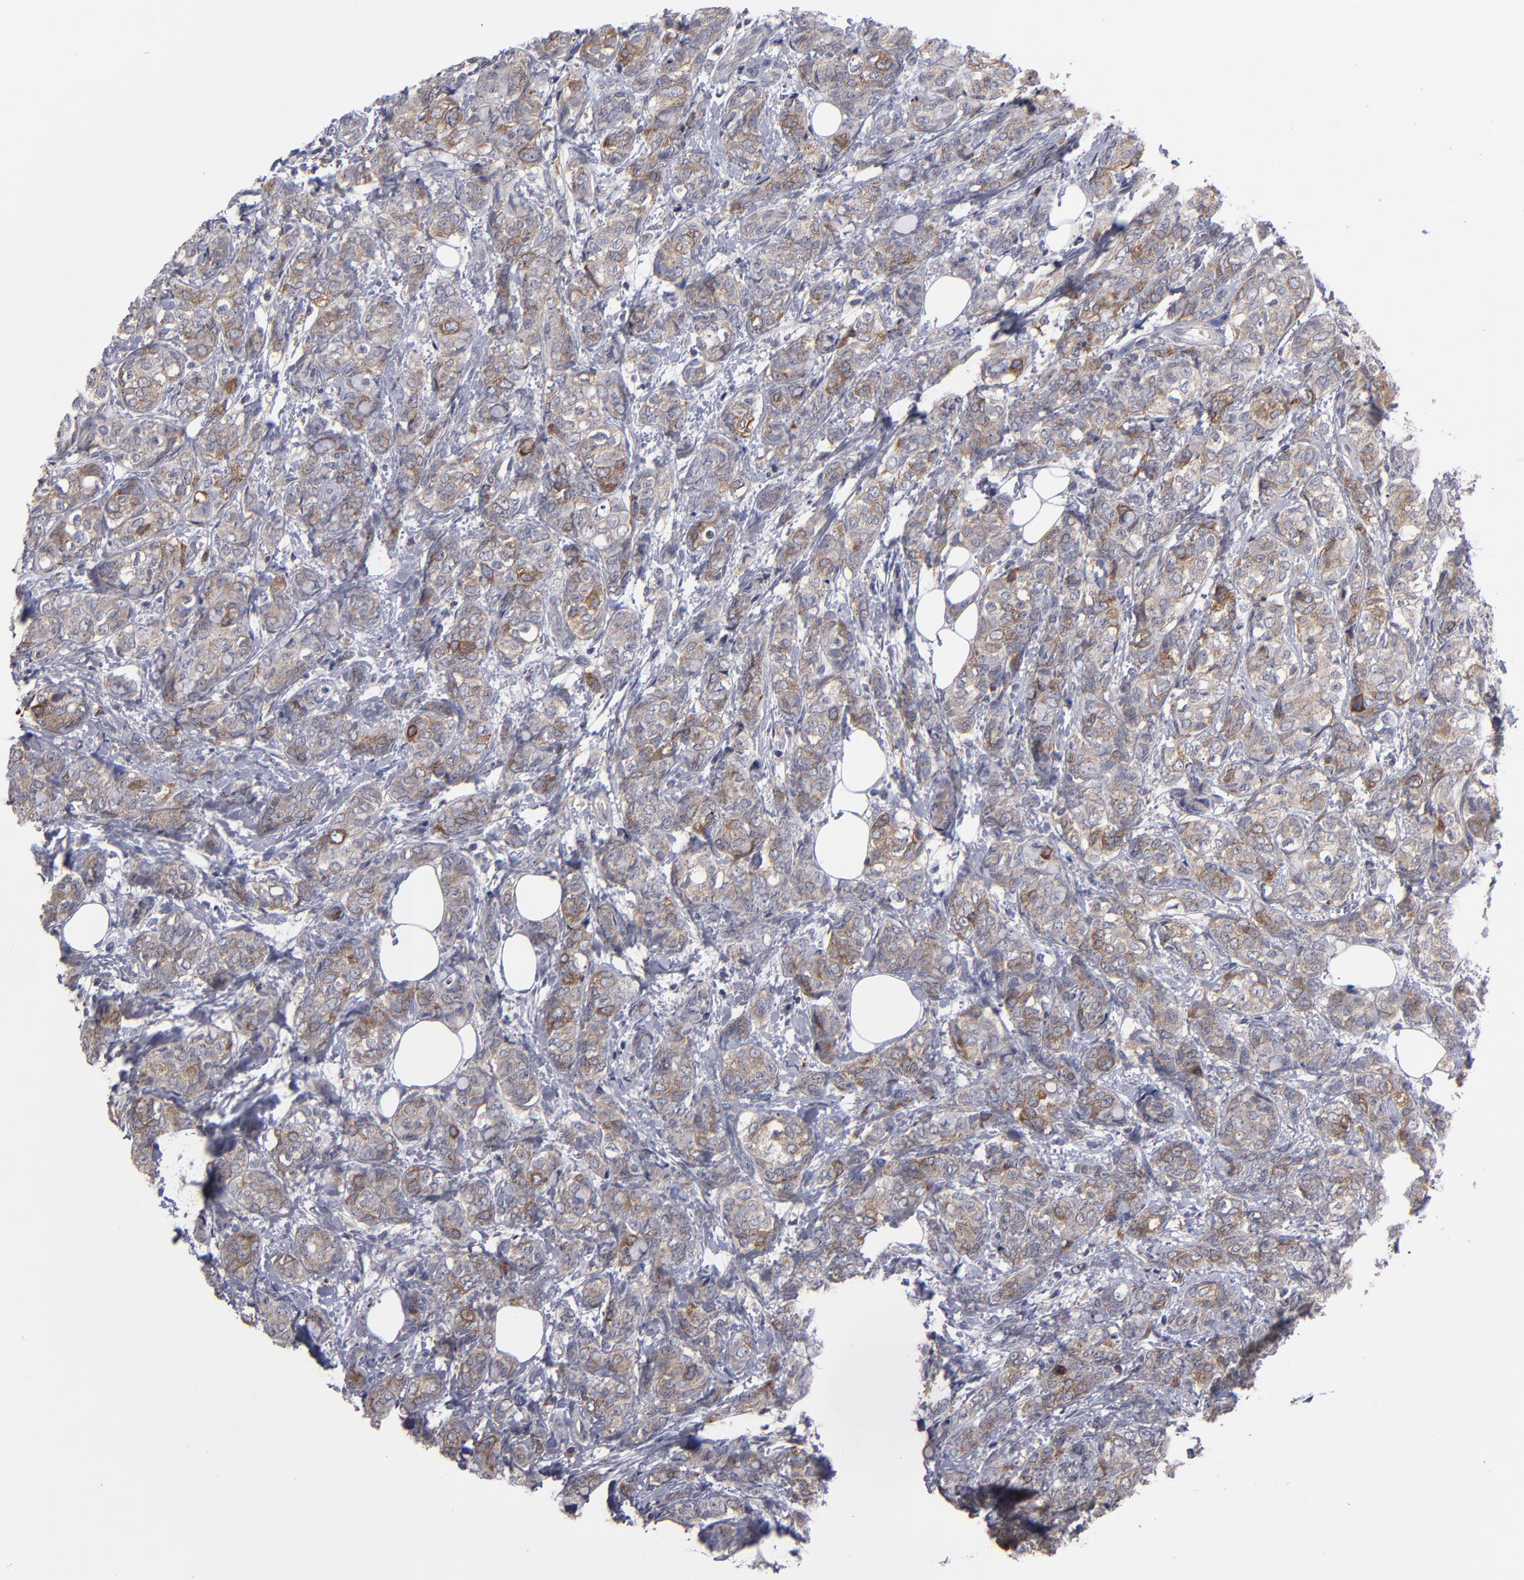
{"staining": {"intensity": "moderate", "quantity": ">75%", "location": "cytoplasmic/membranous"}, "tissue": "breast cancer", "cell_type": "Tumor cells", "image_type": "cancer", "snomed": [{"axis": "morphology", "description": "Lobular carcinoma"}, {"axis": "topography", "description": "Breast"}], "caption": "A brown stain highlights moderate cytoplasmic/membranous expression of a protein in breast cancer tumor cells.", "gene": "CEP97", "patient": {"sex": "female", "age": 60}}